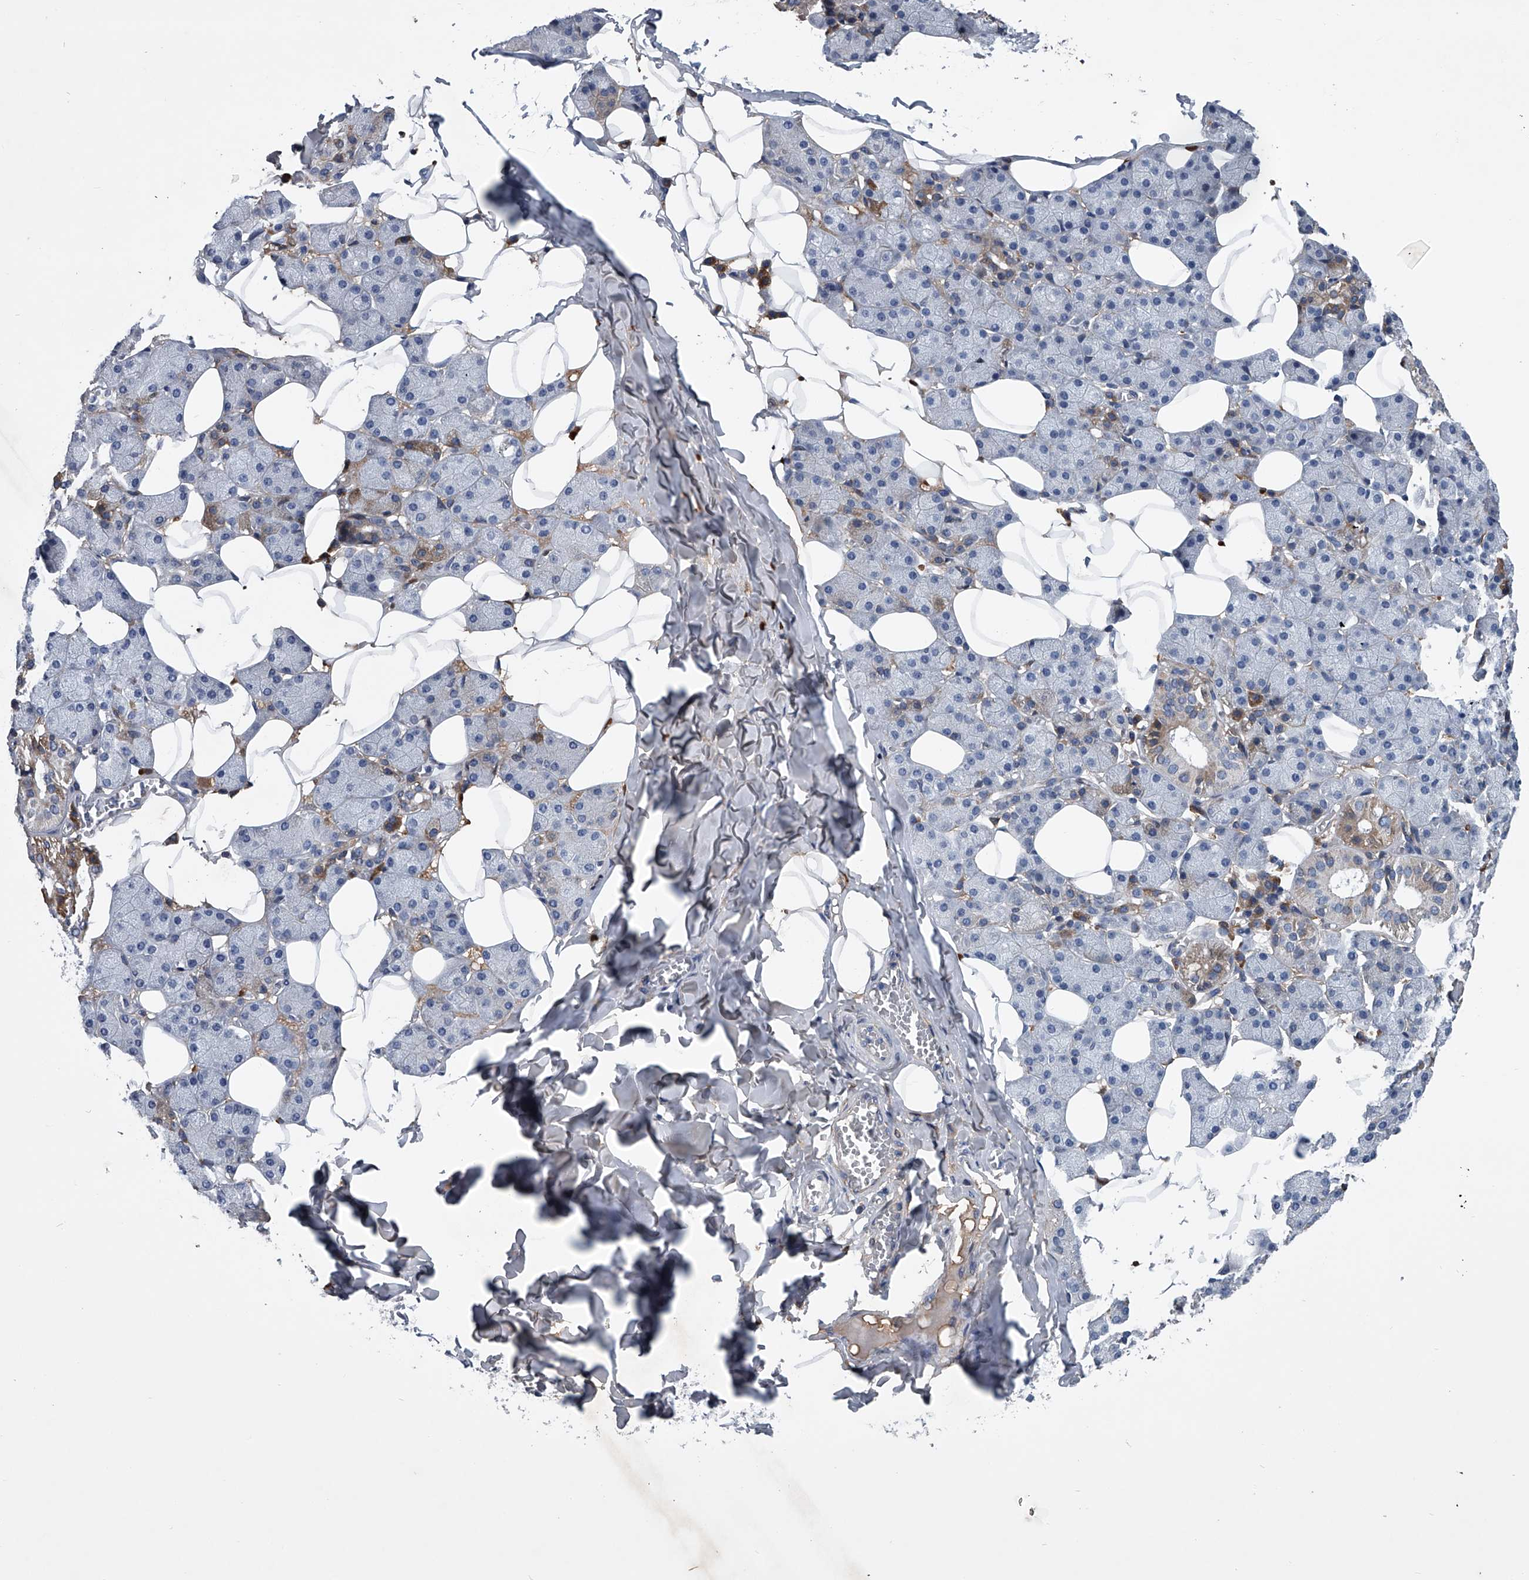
{"staining": {"intensity": "negative", "quantity": "none", "location": "none"}, "tissue": "salivary gland", "cell_type": "Glandular cells", "image_type": "normal", "snomed": [{"axis": "morphology", "description": "Normal tissue, NOS"}, {"axis": "topography", "description": "Salivary gland"}], "caption": "Immunohistochemistry photomicrograph of normal salivary gland: human salivary gland stained with DAB shows no significant protein expression in glandular cells.", "gene": "ABCG1", "patient": {"sex": "female", "age": 33}}